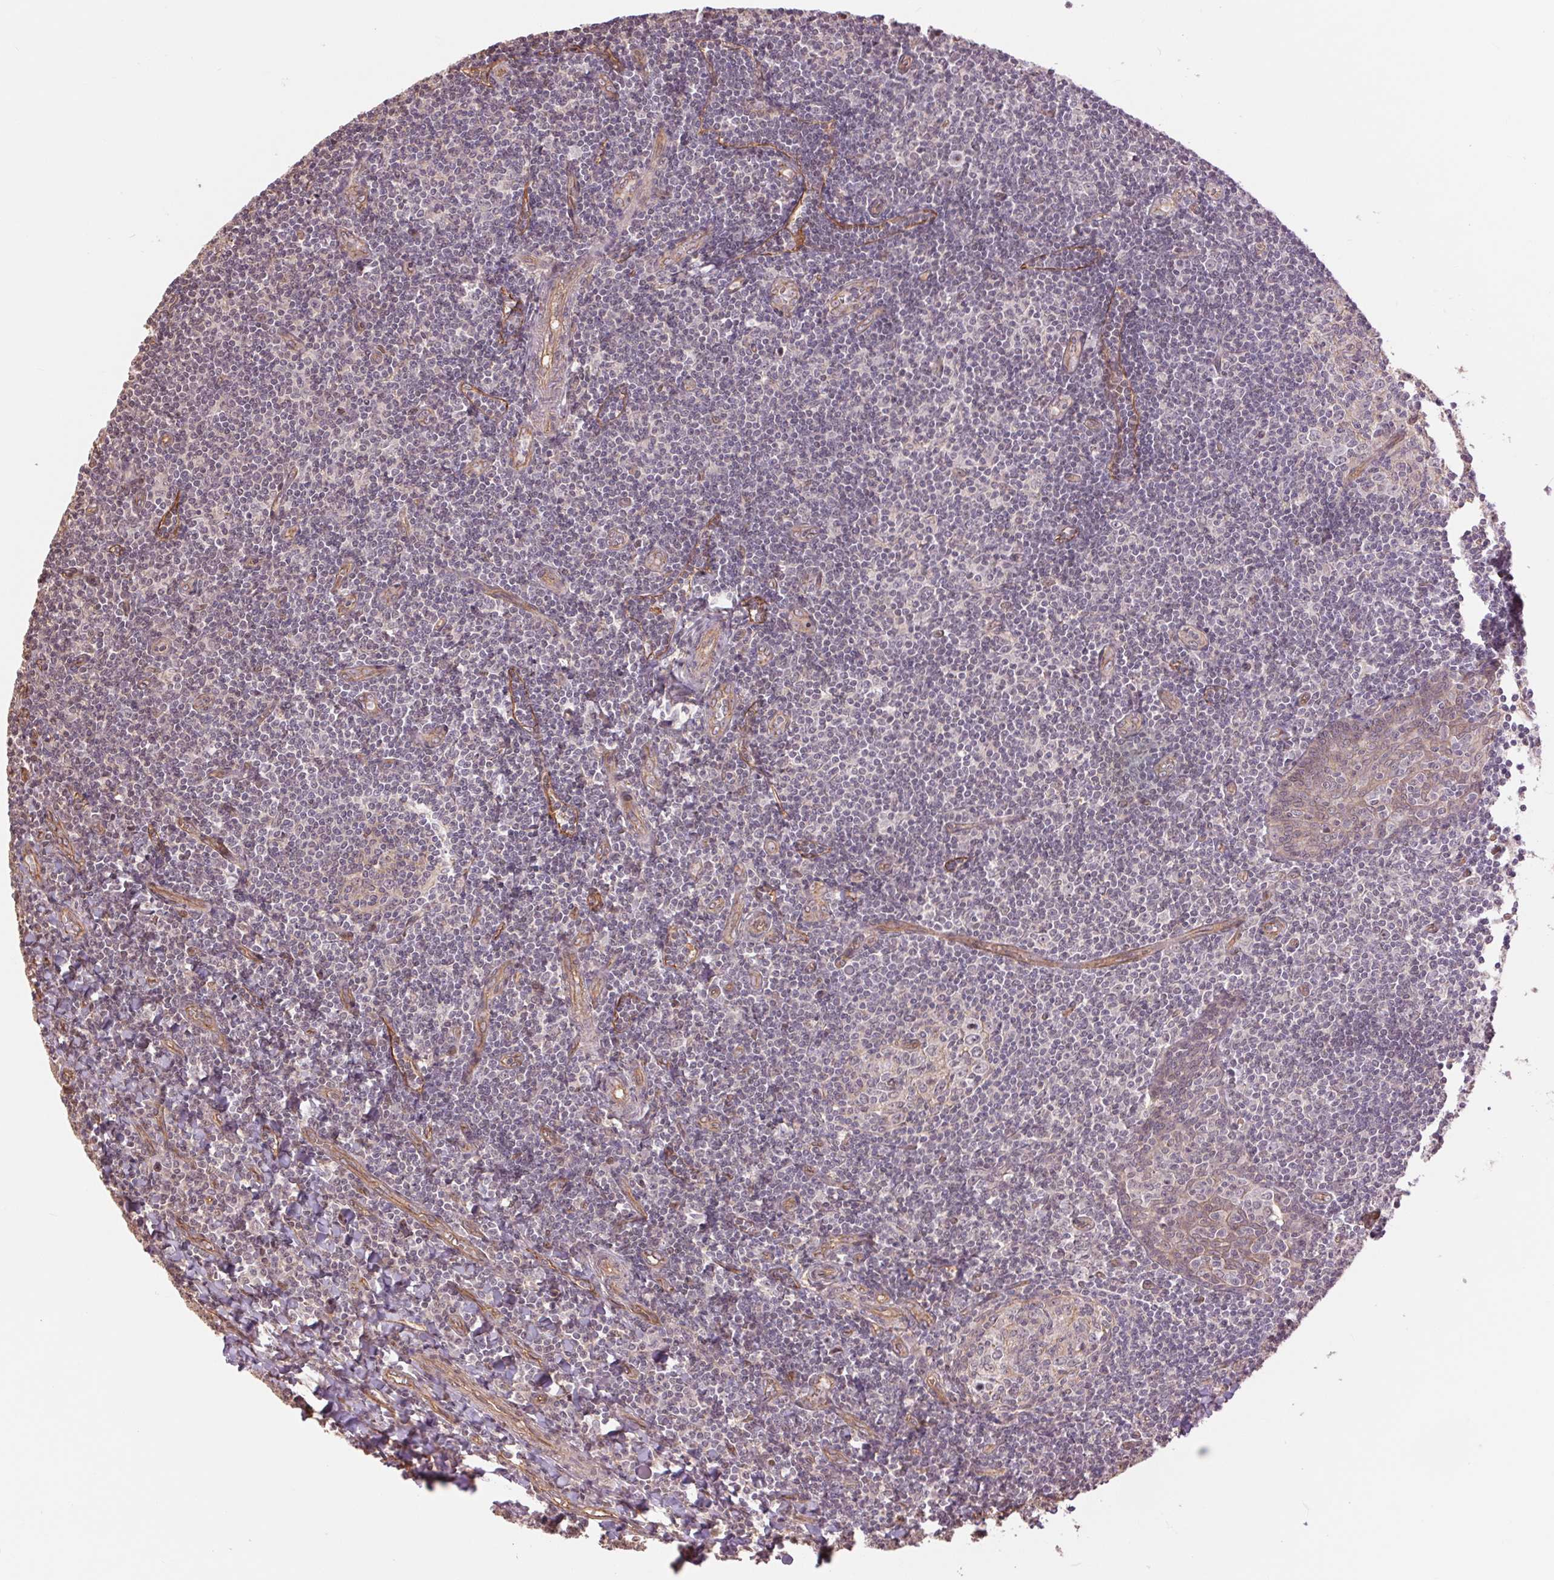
{"staining": {"intensity": "negative", "quantity": "none", "location": "none"}, "tissue": "tonsil", "cell_type": "Germinal center cells", "image_type": "normal", "snomed": [{"axis": "morphology", "description": "Normal tissue, NOS"}, {"axis": "morphology", "description": "Inflammation, NOS"}, {"axis": "topography", "description": "Tonsil"}], "caption": "Protein analysis of benign tonsil exhibits no significant expression in germinal center cells.", "gene": "PALM", "patient": {"sex": "female", "age": 31}}